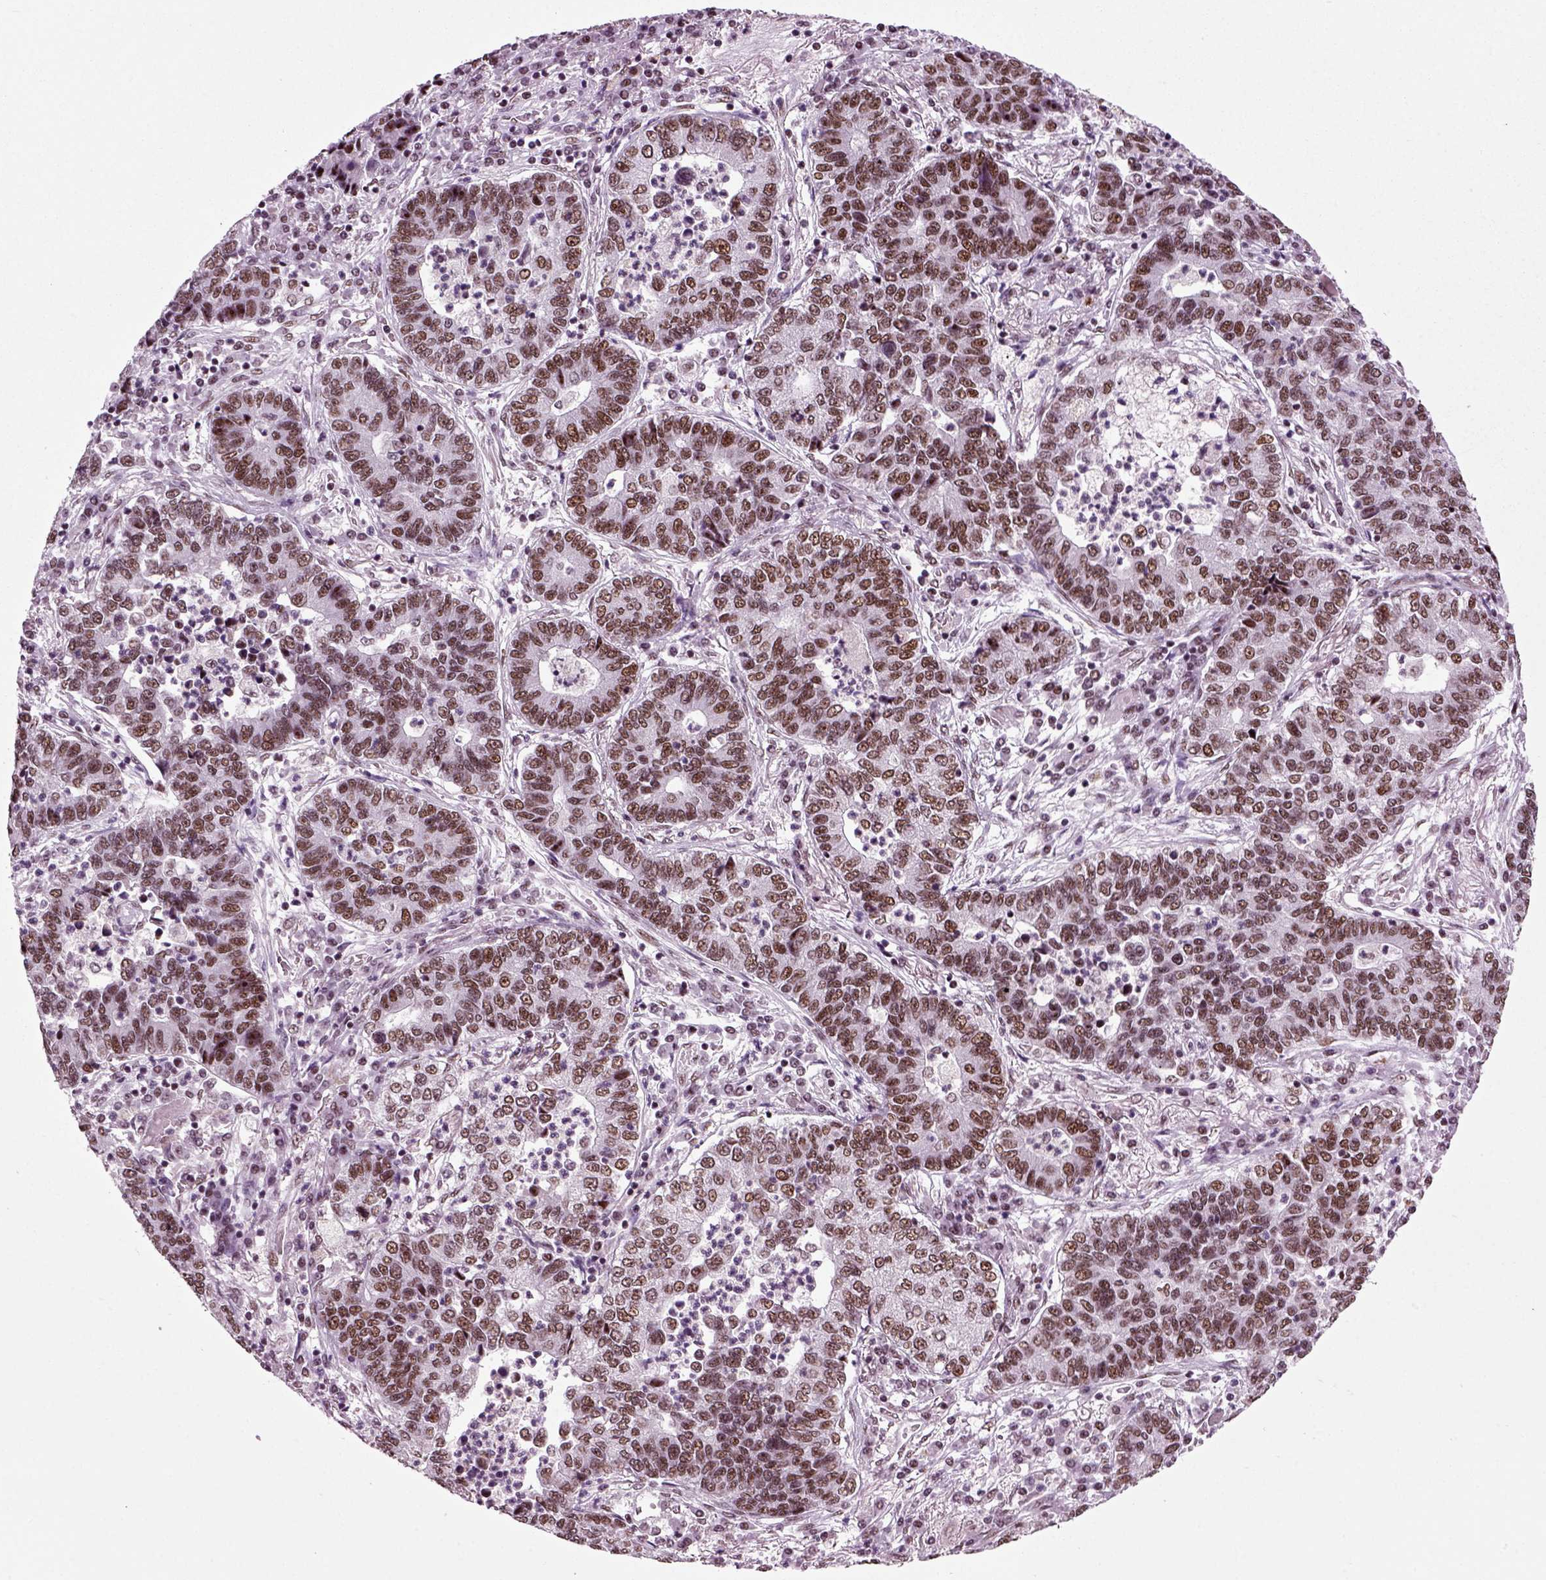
{"staining": {"intensity": "moderate", "quantity": ">75%", "location": "nuclear"}, "tissue": "lung cancer", "cell_type": "Tumor cells", "image_type": "cancer", "snomed": [{"axis": "morphology", "description": "Adenocarcinoma, NOS"}, {"axis": "topography", "description": "Lung"}], "caption": "A brown stain shows moderate nuclear positivity of a protein in lung cancer (adenocarcinoma) tumor cells. (Stains: DAB in brown, nuclei in blue, Microscopy: brightfield microscopy at high magnification).", "gene": "RCOR3", "patient": {"sex": "female", "age": 57}}